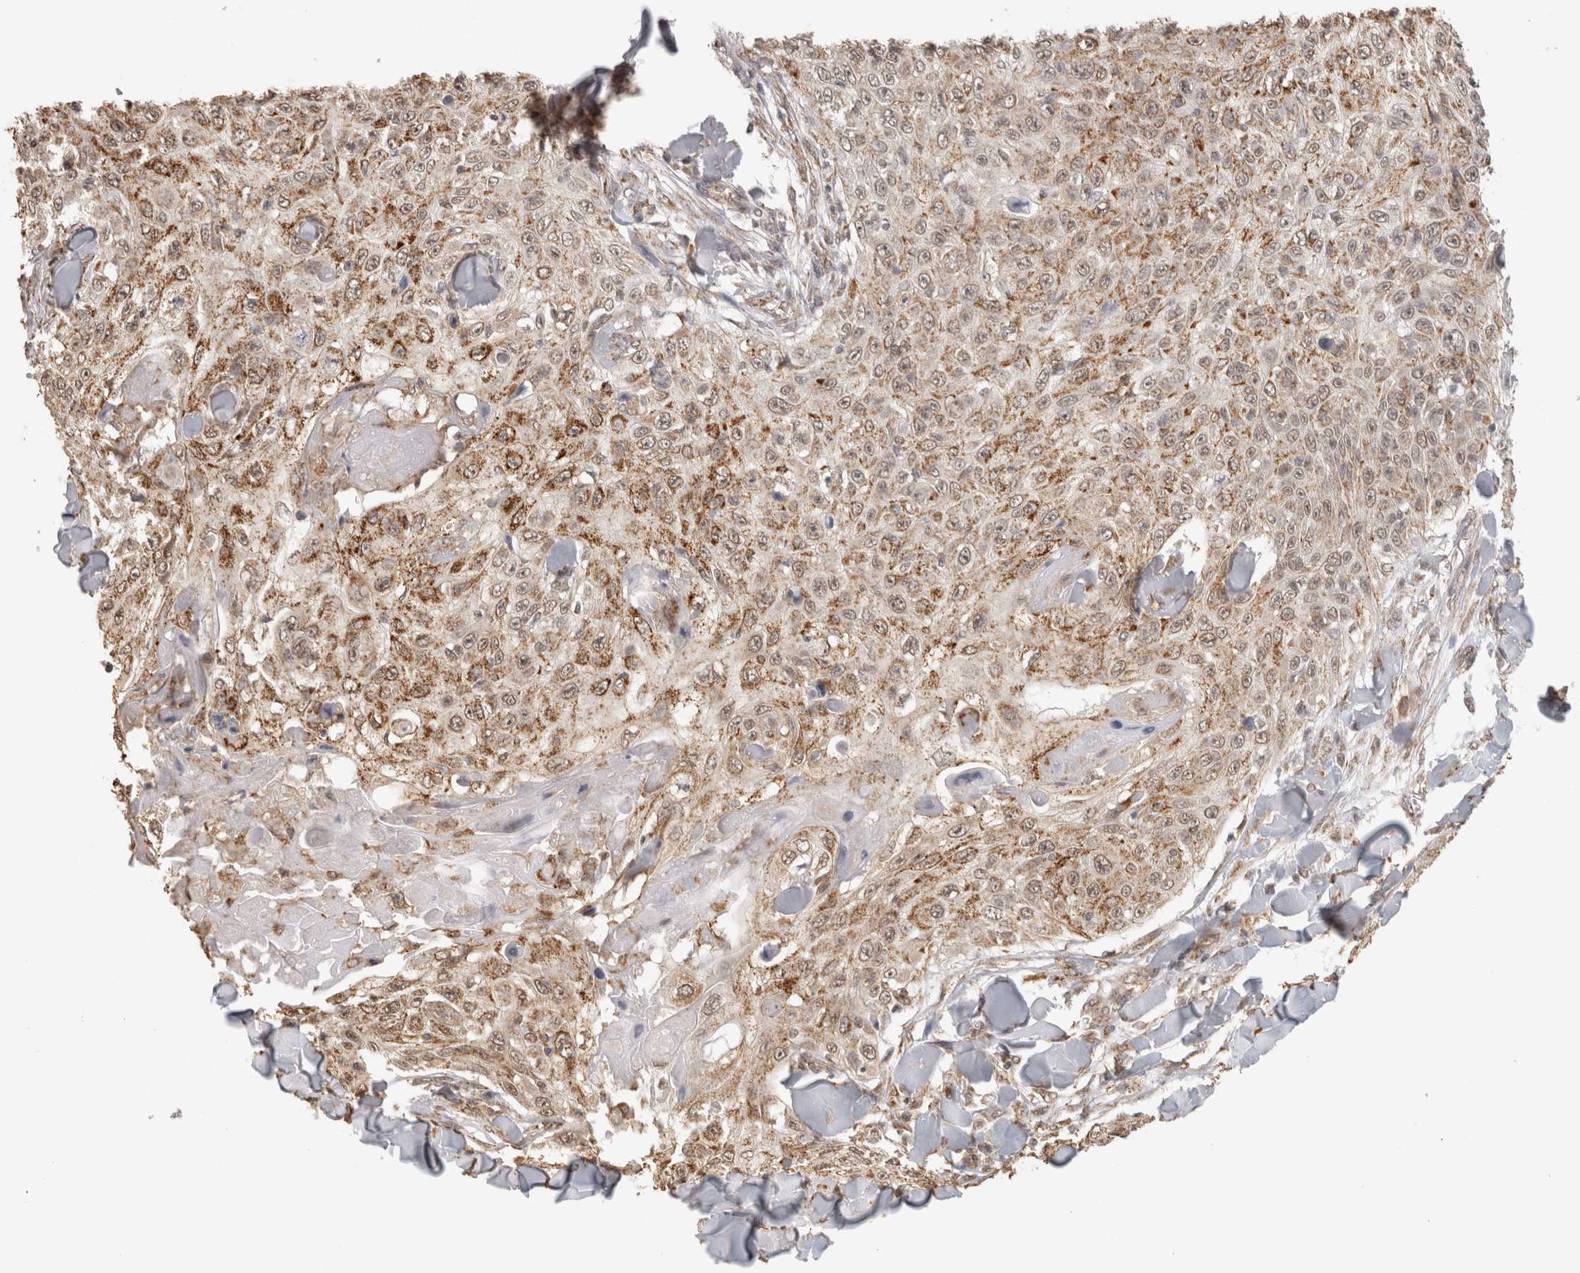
{"staining": {"intensity": "moderate", "quantity": ">75%", "location": "cytoplasmic/membranous,nuclear"}, "tissue": "skin cancer", "cell_type": "Tumor cells", "image_type": "cancer", "snomed": [{"axis": "morphology", "description": "Squamous cell carcinoma, NOS"}, {"axis": "topography", "description": "Skin"}], "caption": "Immunohistochemical staining of skin squamous cell carcinoma reveals medium levels of moderate cytoplasmic/membranous and nuclear protein expression in about >75% of tumor cells.", "gene": "BNIP3L", "patient": {"sex": "male", "age": 86}}